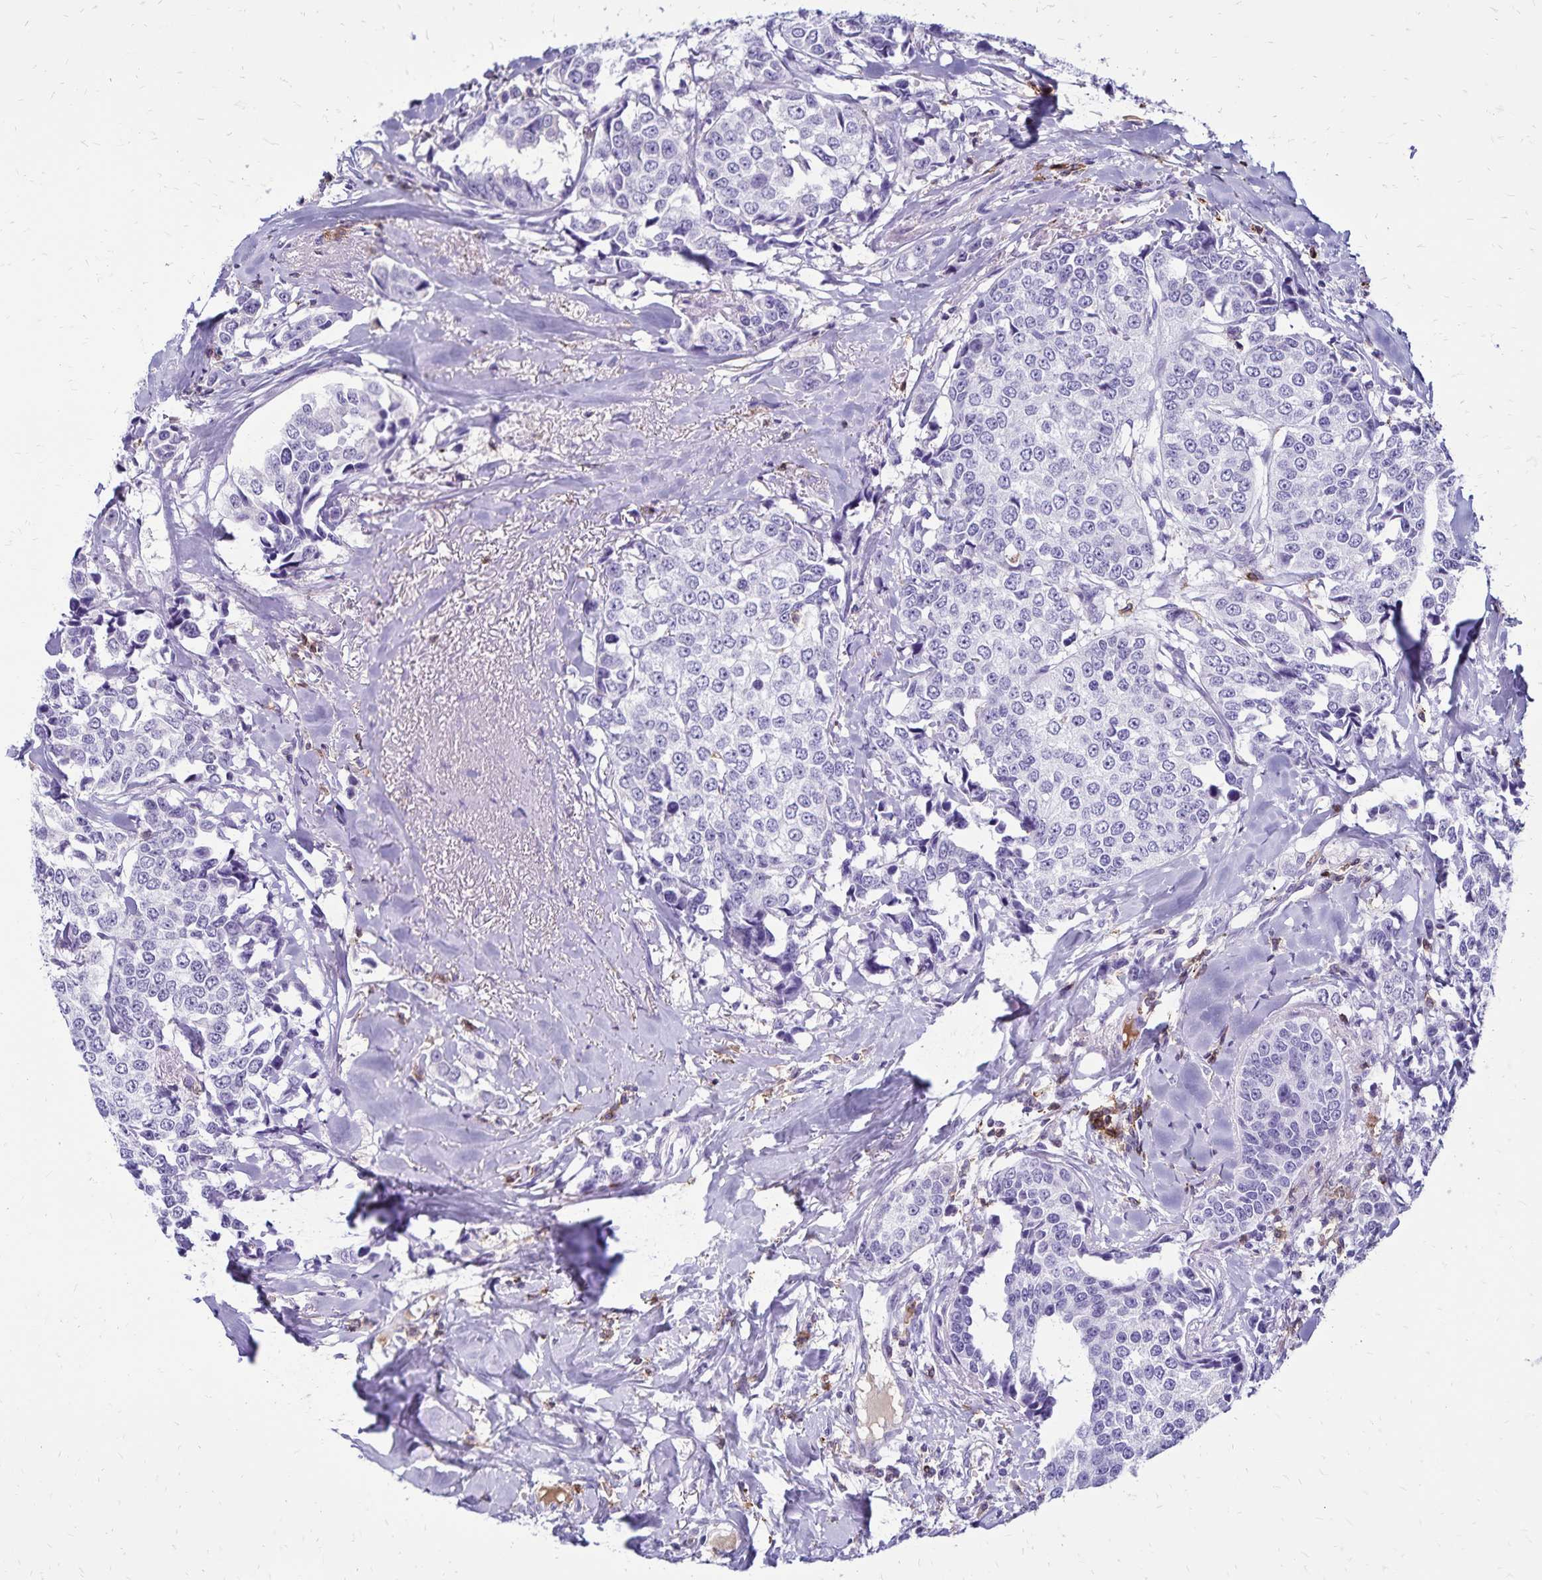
{"staining": {"intensity": "negative", "quantity": "none", "location": "none"}, "tissue": "breast cancer", "cell_type": "Tumor cells", "image_type": "cancer", "snomed": [{"axis": "morphology", "description": "Duct carcinoma"}, {"axis": "topography", "description": "Breast"}], "caption": "Immunohistochemical staining of breast cancer (invasive ductal carcinoma) demonstrates no significant positivity in tumor cells.", "gene": "CD27", "patient": {"sex": "female", "age": 80}}